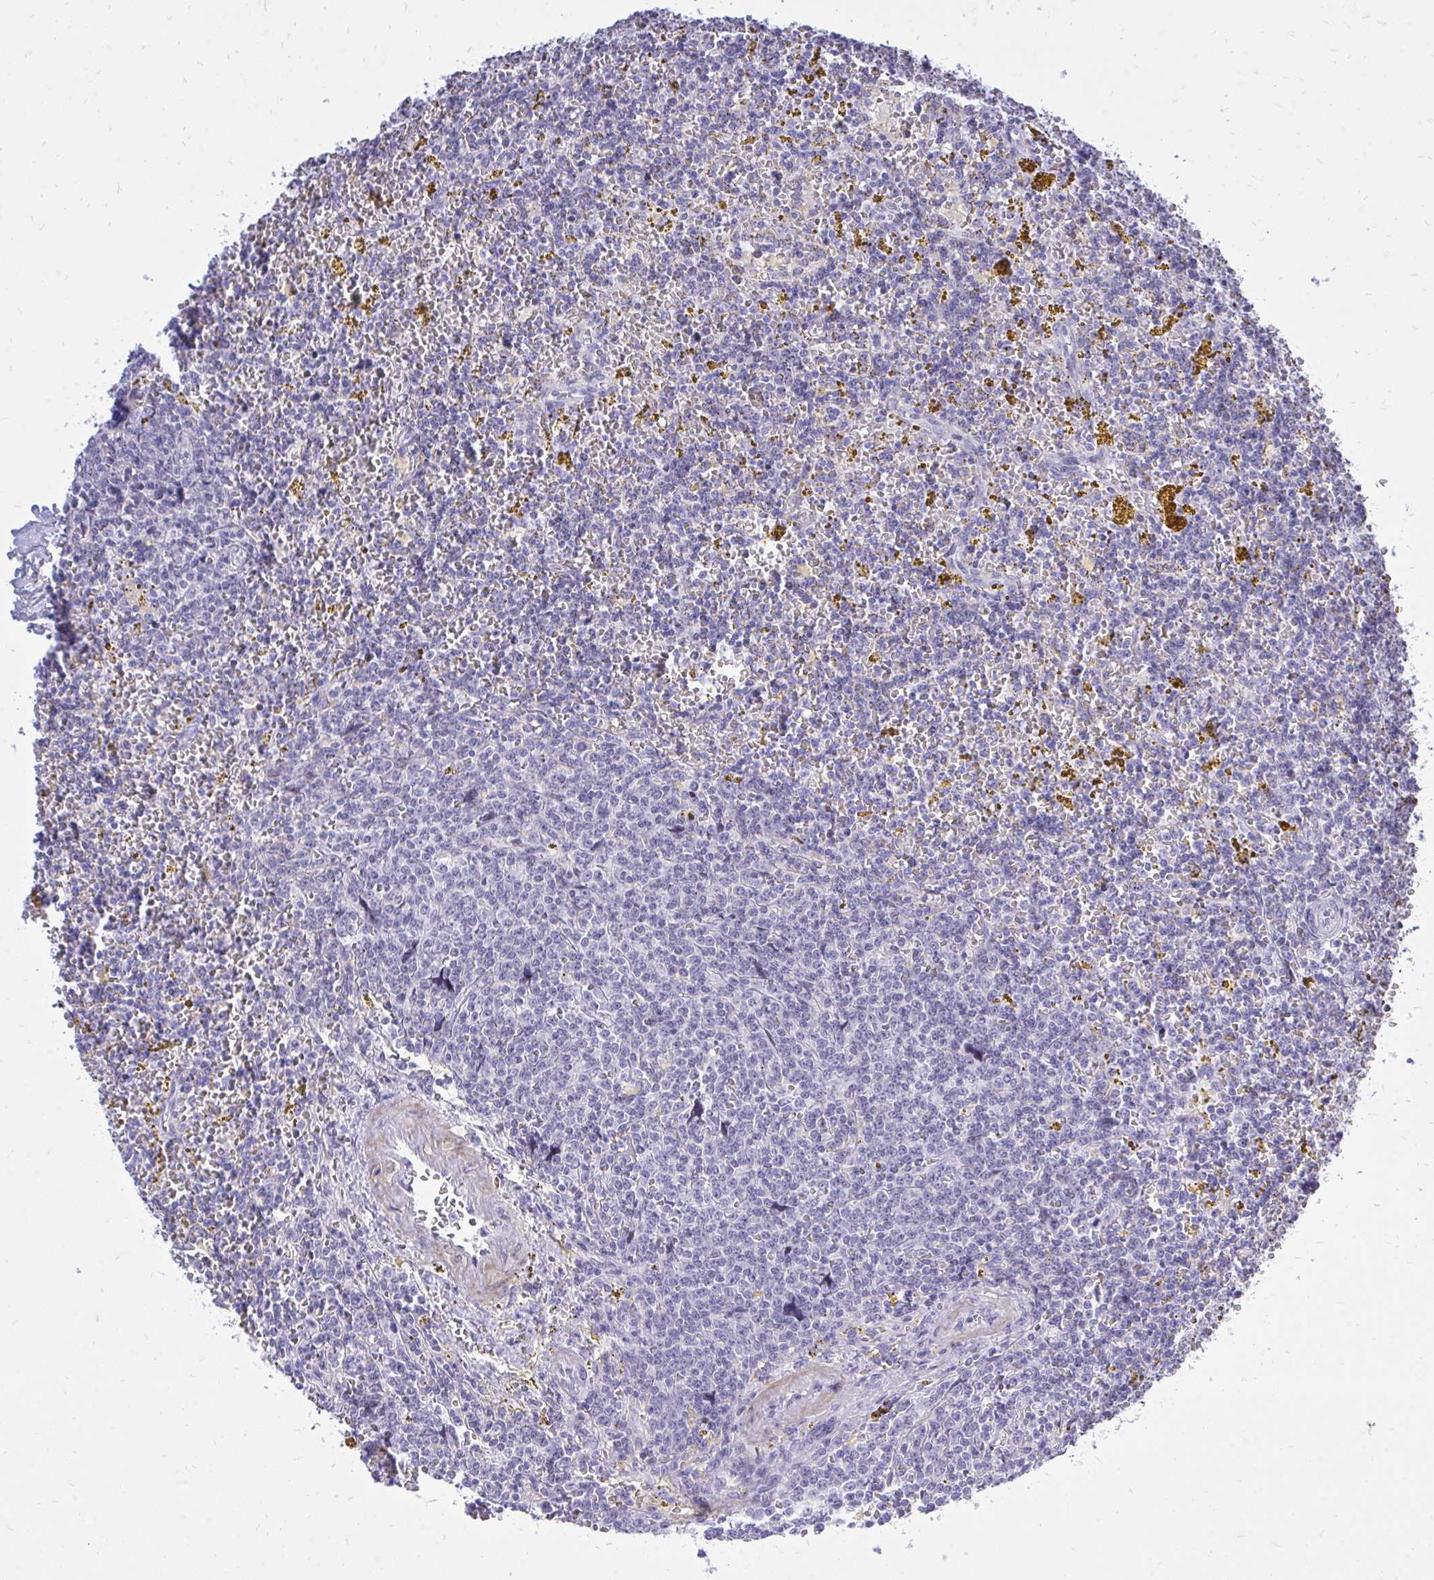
{"staining": {"intensity": "negative", "quantity": "none", "location": "none"}, "tissue": "lymphoma", "cell_type": "Tumor cells", "image_type": "cancer", "snomed": [{"axis": "morphology", "description": "Malignant lymphoma, non-Hodgkin's type, Low grade"}, {"axis": "topography", "description": "Spleen"}, {"axis": "topography", "description": "Lymph node"}], "caption": "Protein analysis of low-grade malignant lymphoma, non-Hodgkin's type displays no significant positivity in tumor cells.", "gene": "GABRA1", "patient": {"sex": "female", "age": 66}}